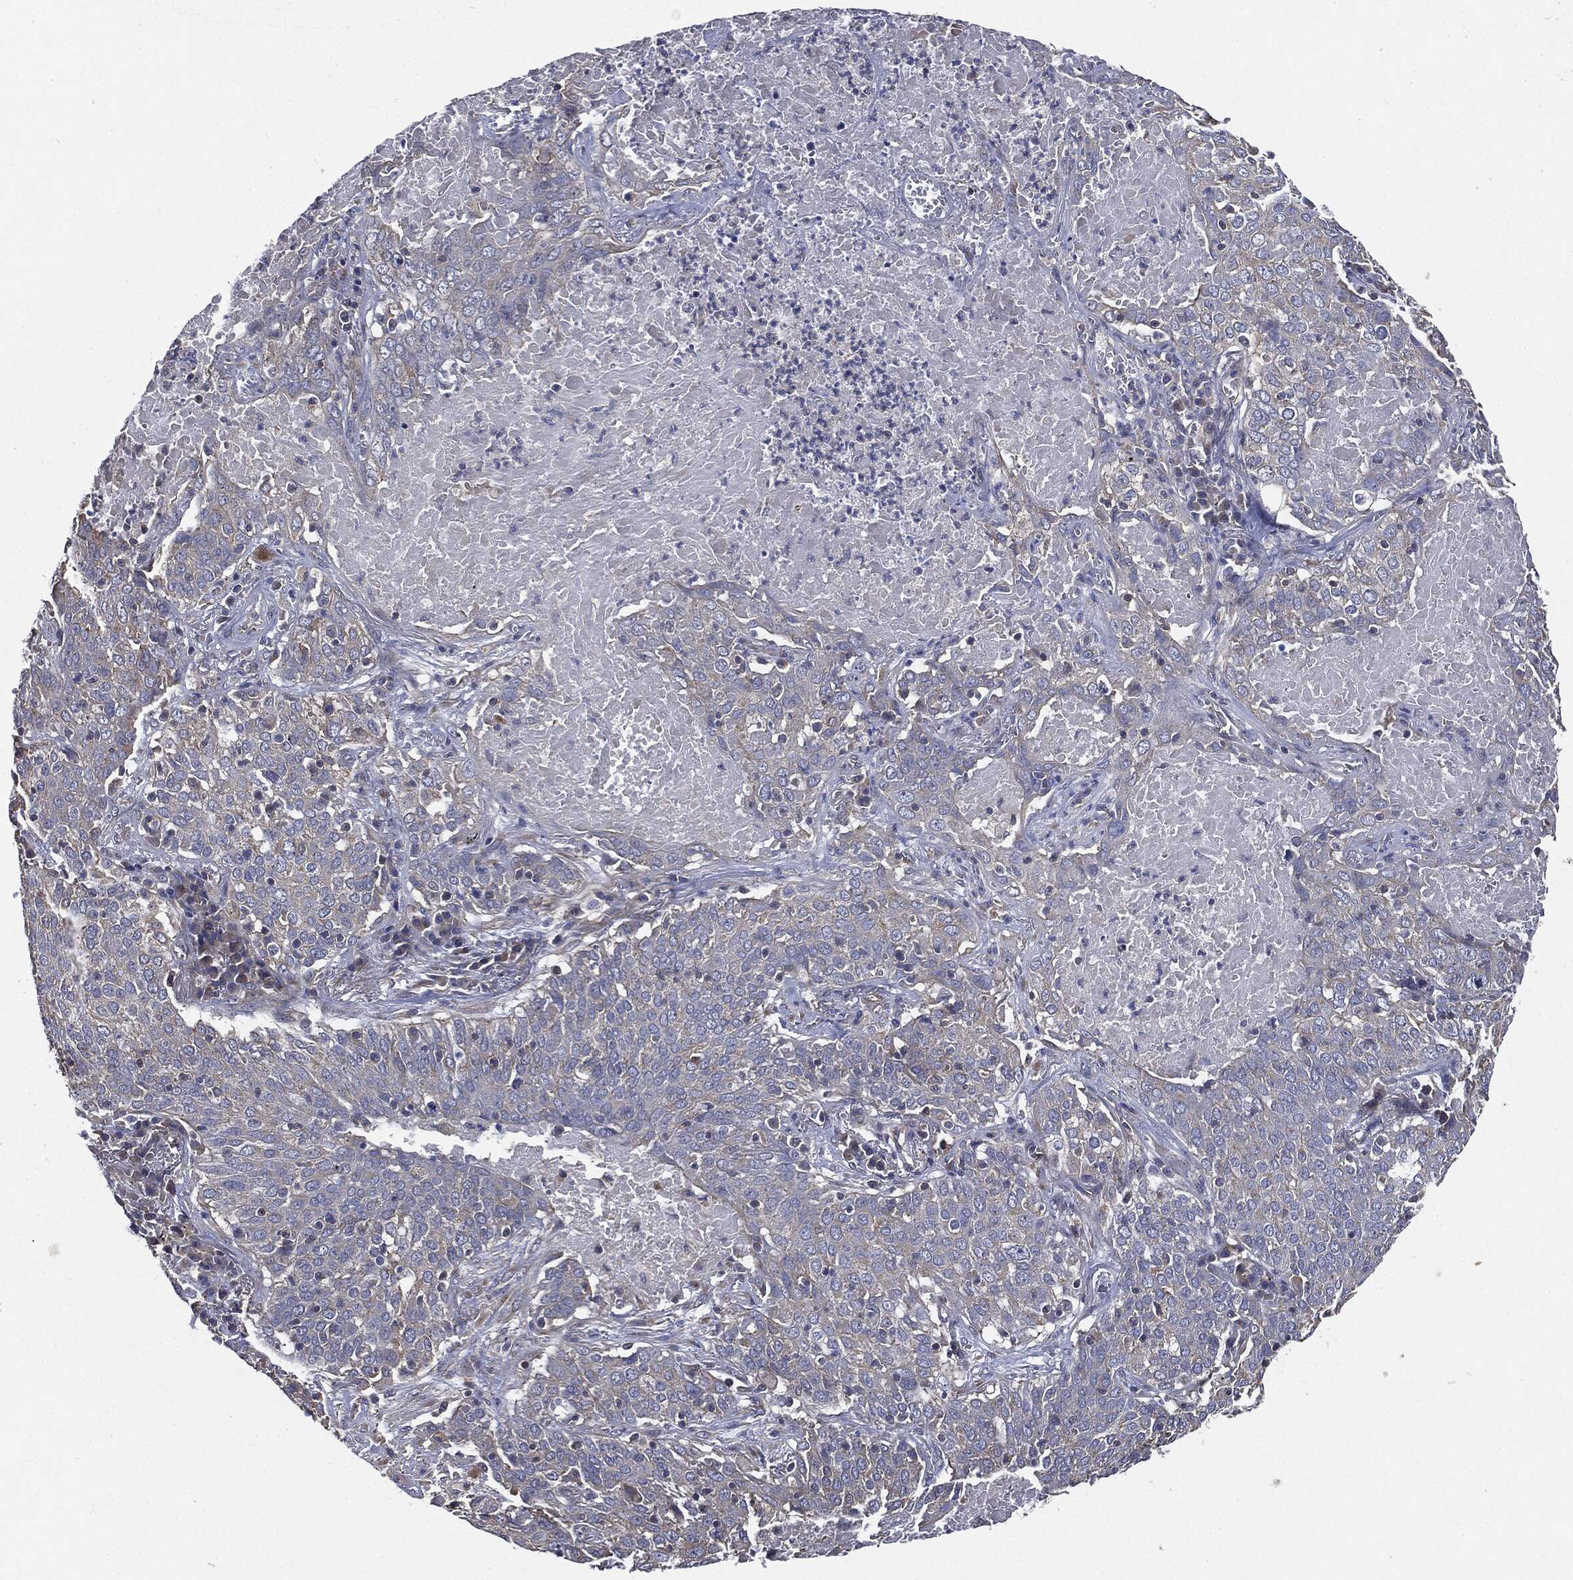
{"staining": {"intensity": "weak", "quantity": "<25%", "location": "cytoplasmic/membranous"}, "tissue": "lung cancer", "cell_type": "Tumor cells", "image_type": "cancer", "snomed": [{"axis": "morphology", "description": "Squamous cell carcinoma, NOS"}, {"axis": "topography", "description": "Lung"}], "caption": "Human squamous cell carcinoma (lung) stained for a protein using IHC shows no staining in tumor cells.", "gene": "EPS15L1", "patient": {"sex": "male", "age": 82}}